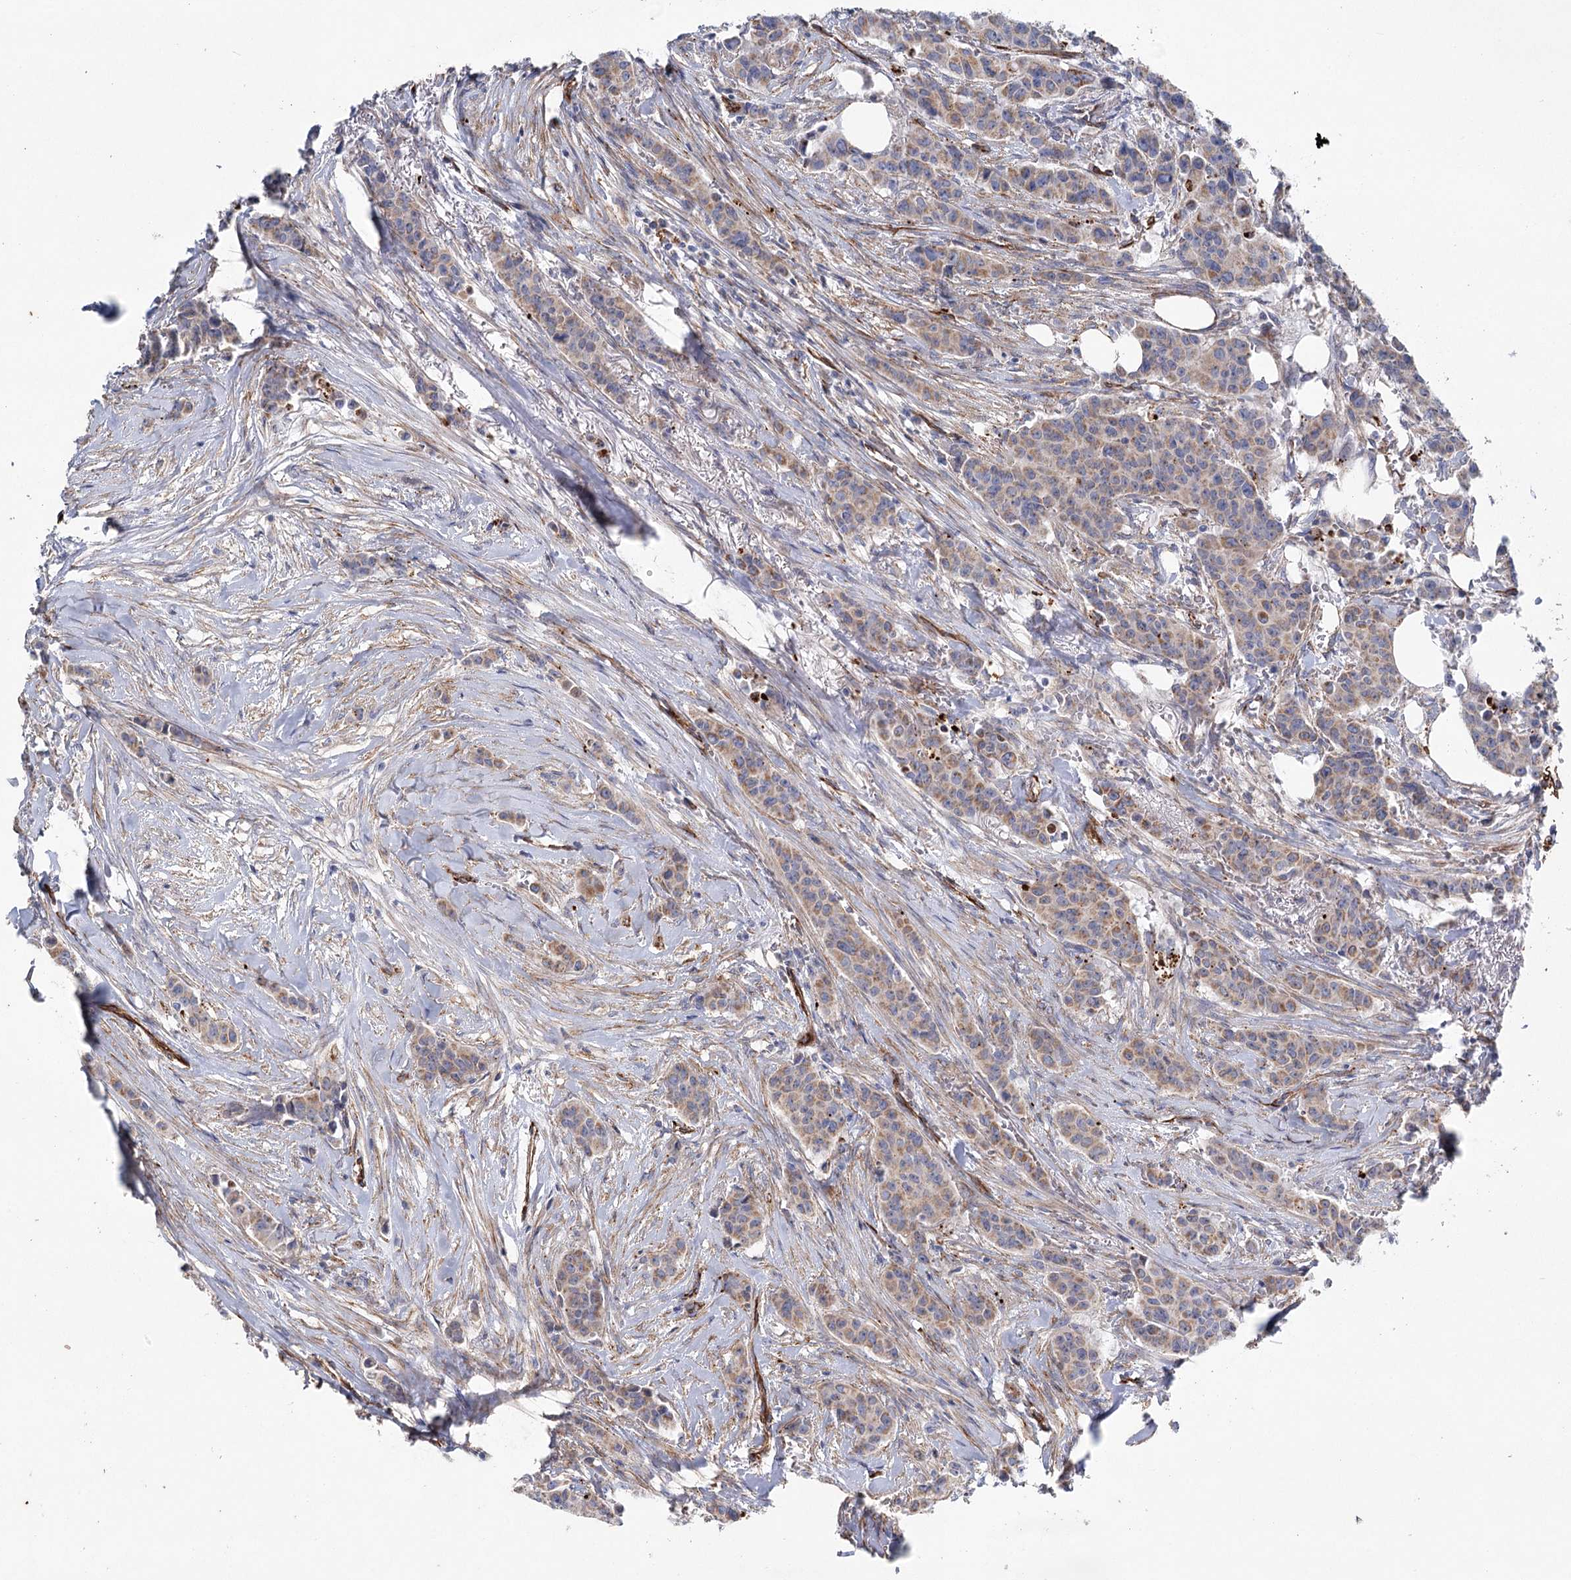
{"staining": {"intensity": "weak", "quantity": "25%-75%", "location": "cytoplasmic/membranous"}, "tissue": "breast cancer", "cell_type": "Tumor cells", "image_type": "cancer", "snomed": [{"axis": "morphology", "description": "Duct carcinoma"}, {"axis": "topography", "description": "Breast"}], "caption": "The photomicrograph shows immunohistochemical staining of breast cancer (intraductal carcinoma). There is weak cytoplasmic/membranous expression is identified in approximately 25%-75% of tumor cells. (DAB (3,3'-diaminobenzidine) IHC with brightfield microscopy, high magnification).", "gene": "TMEM164", "patient": {"sex": "female", "age": 40}}